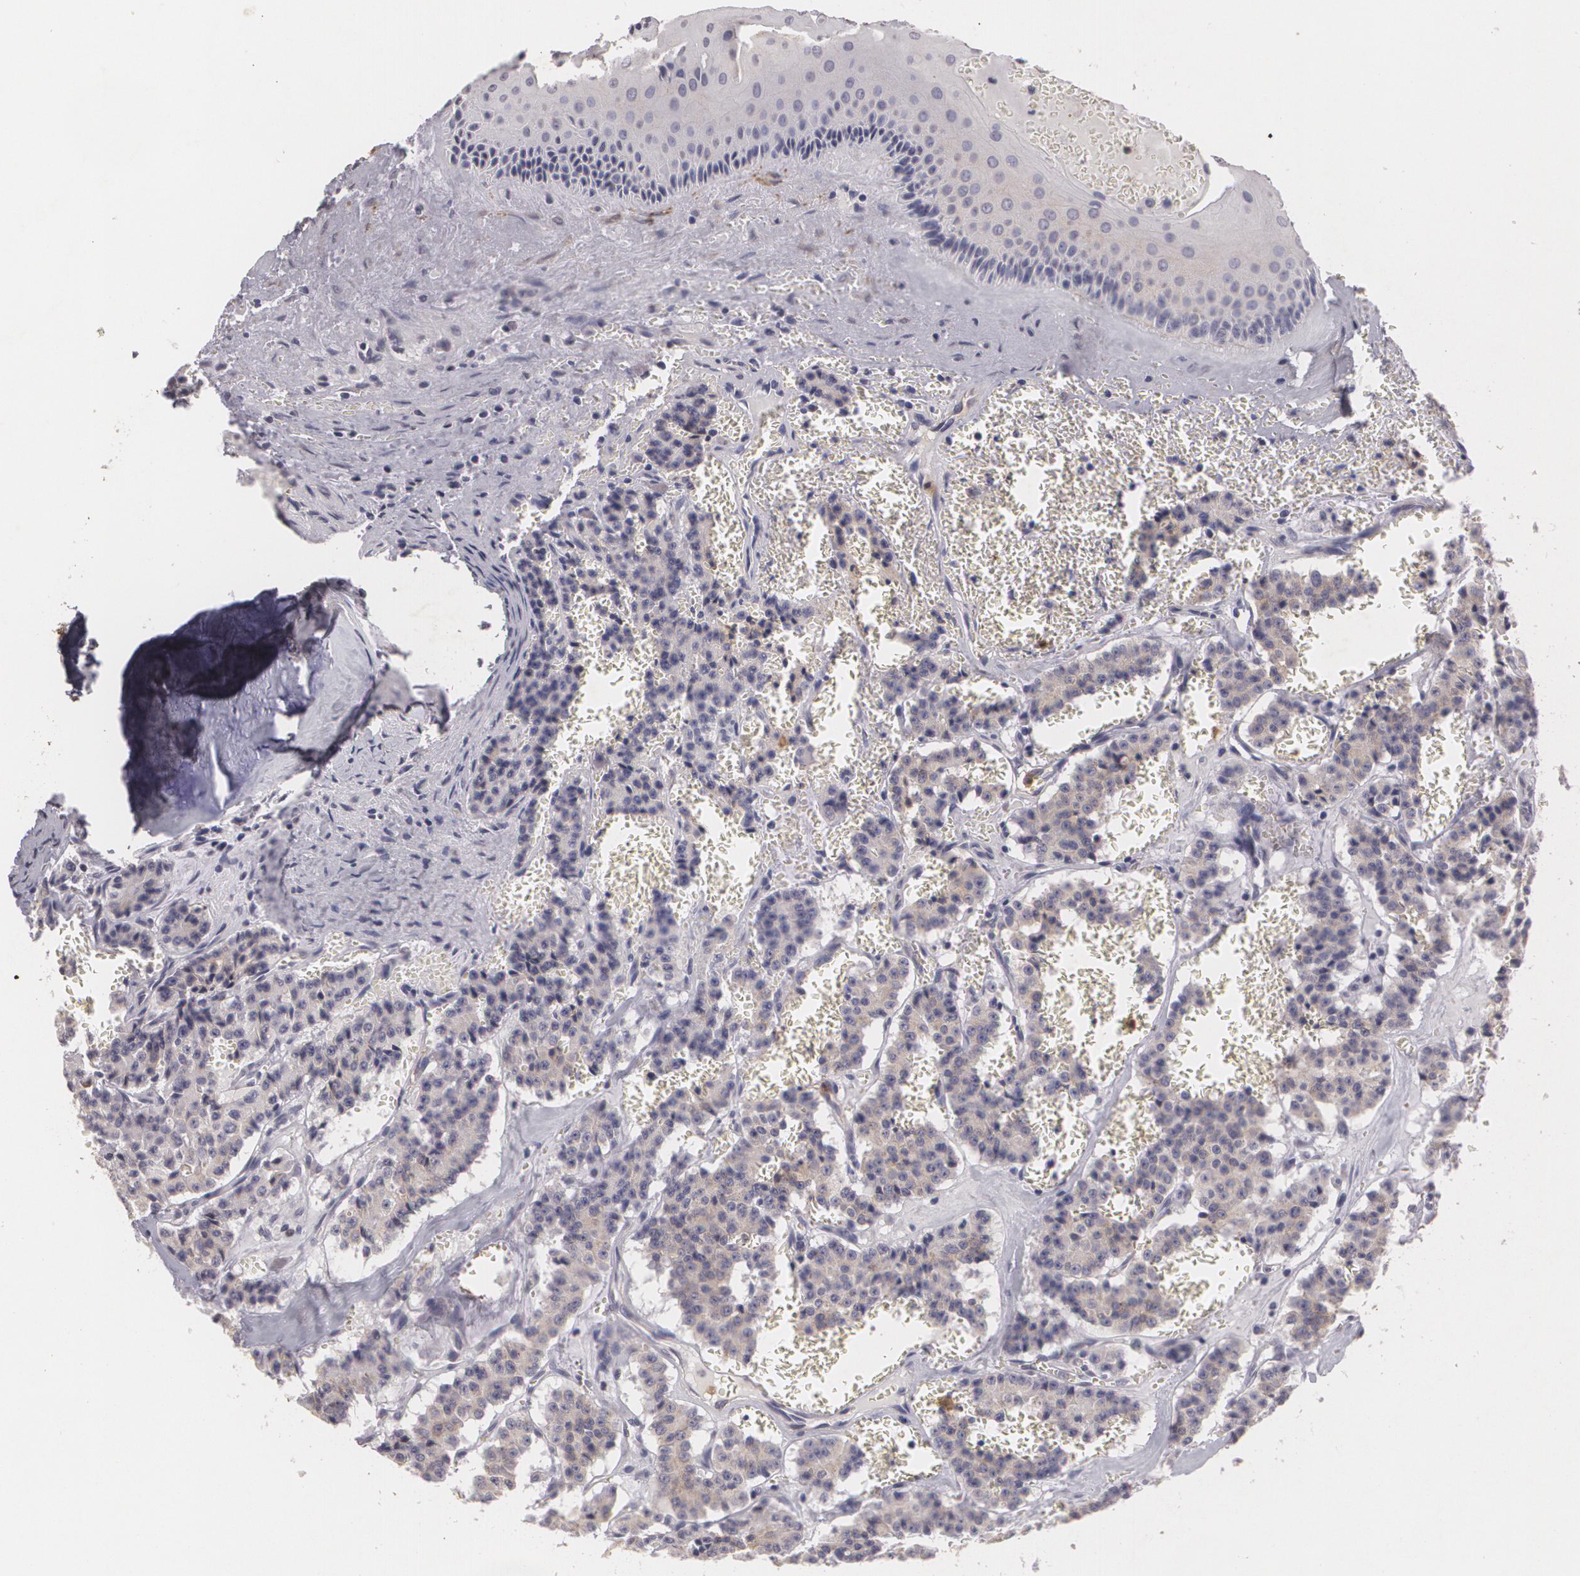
{"staining": {"intensity": "weak", "quantity": "25%-75%", "location": "cytoplasmic/membranous"}, "tissue": "carcinoid", "cell_type": "Tumor cells", "image_type": "cancer", "snomed": [{"axis": "morphology", "description": "Carcinoid, malignant, NOS"}, {"axis": "topography", "description": "Bronchus"}], "caption": "A high-resolution histopathology image shows immunohistochemistry staining of malignant carcinoid, which reveals weak cytoplasmic/membranous expression in approximately 25%-75% of tumor cells. Using DAB (brown) and hematoxylin (blue) stains, captured at high magnification using brightfield microscopy.", "gene": "KCNA4", "patient": {"sex": "male", "age": 55}}